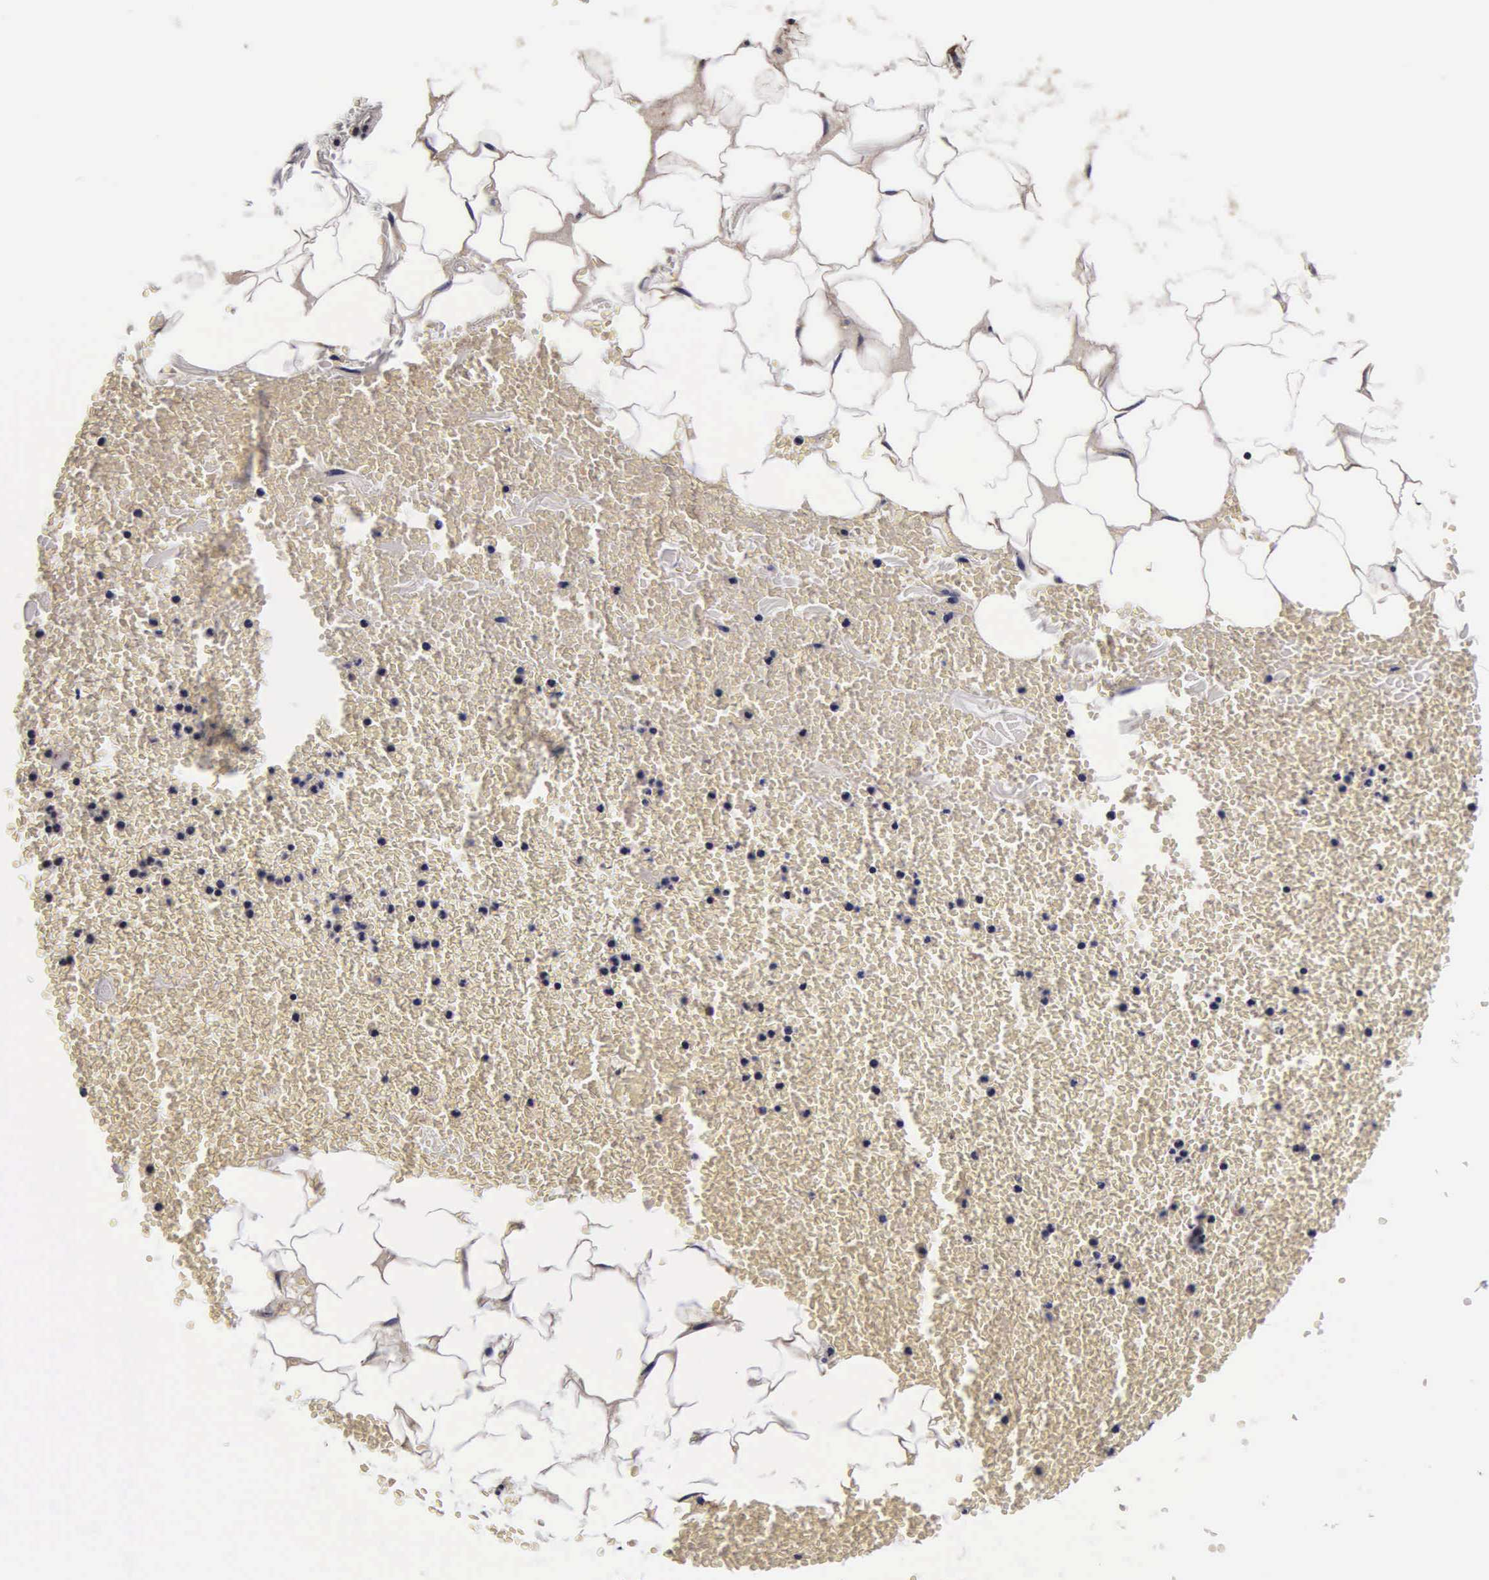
{"staining": {"intensity": "weak", "quantity": "25%-75%", "location": "cytoplasmic/membranous"}, "tissue": "adipose tissue", "cell_type": "Adipocytes", "image_type": "normal", "snomed": [{"axis": "morphology", "description": "Normal tissue, NOS"}, {"axis": "morphology", "description": "Inflammation, NOS"}, {"axis": "topography", "description": "Lymph node"}, {"axis": "topography", "description": "Peripheral nerve tissue"}], "caption": "Immunohistochemistry (IHC) of normal adipose tissue displays low levels of weak cytoplasmic/membranous staining in approximately 25%-75% of adipocytes.", "gene": "PSMA3", "patient": {"sex": "male", "age": 52}}